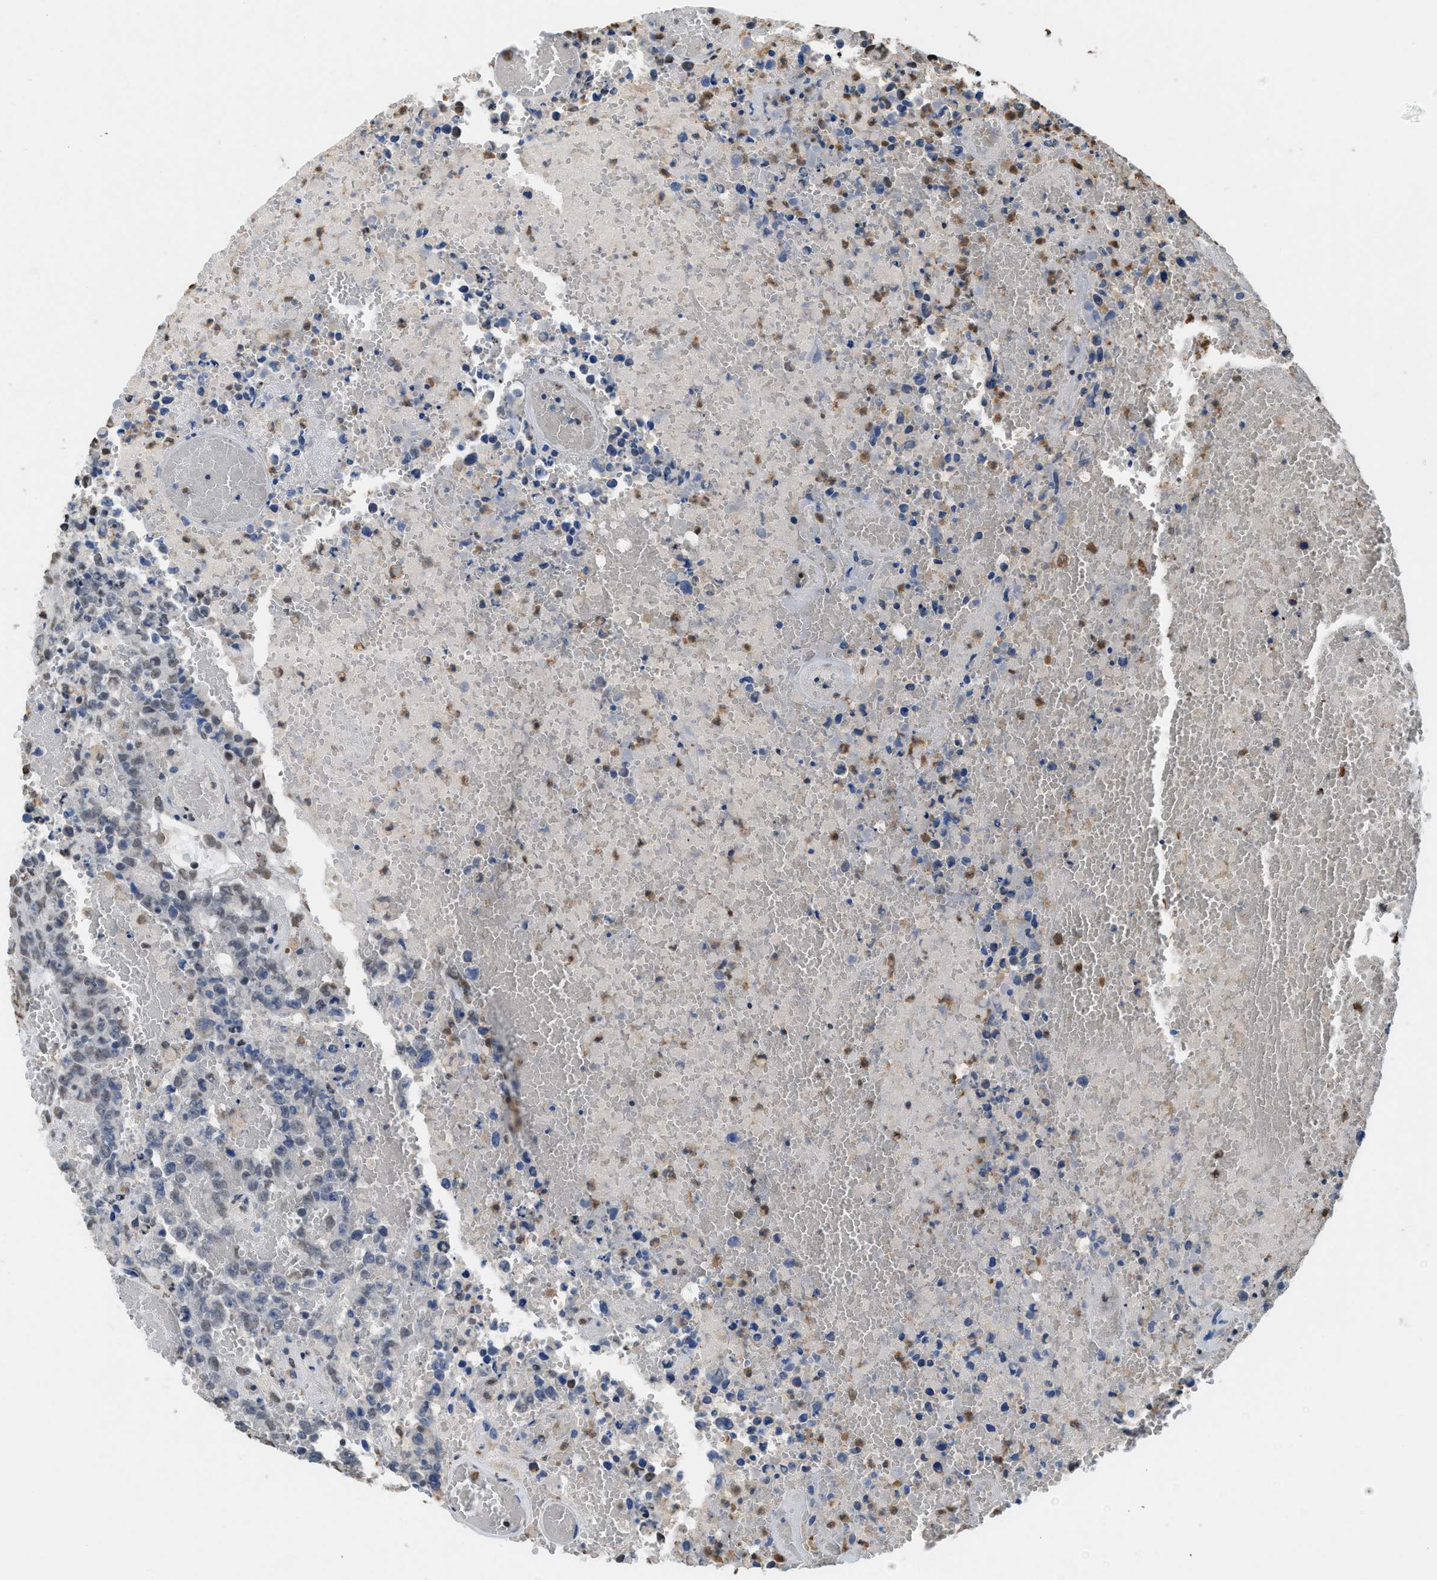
{"staining": {"intensity": "weak", "quantity": "<25%", "location": "nuclear"}, "tissue": "testis cancer", "cell_type": "Tumor cells", "image_type": "cancer", "snomed": [{"axis": "morphology", "description": "Carcinoma, Embryonal, NOS"}, {"axis": "topography", "description": "Testis"}], "caption": "IHC micrograph of neoplastic tissue: testis cancer stained with DAB displays no significant protein staining in tumor cells.", "gene": "NUP88", "patient": {"sex": "male", "age": 25}}